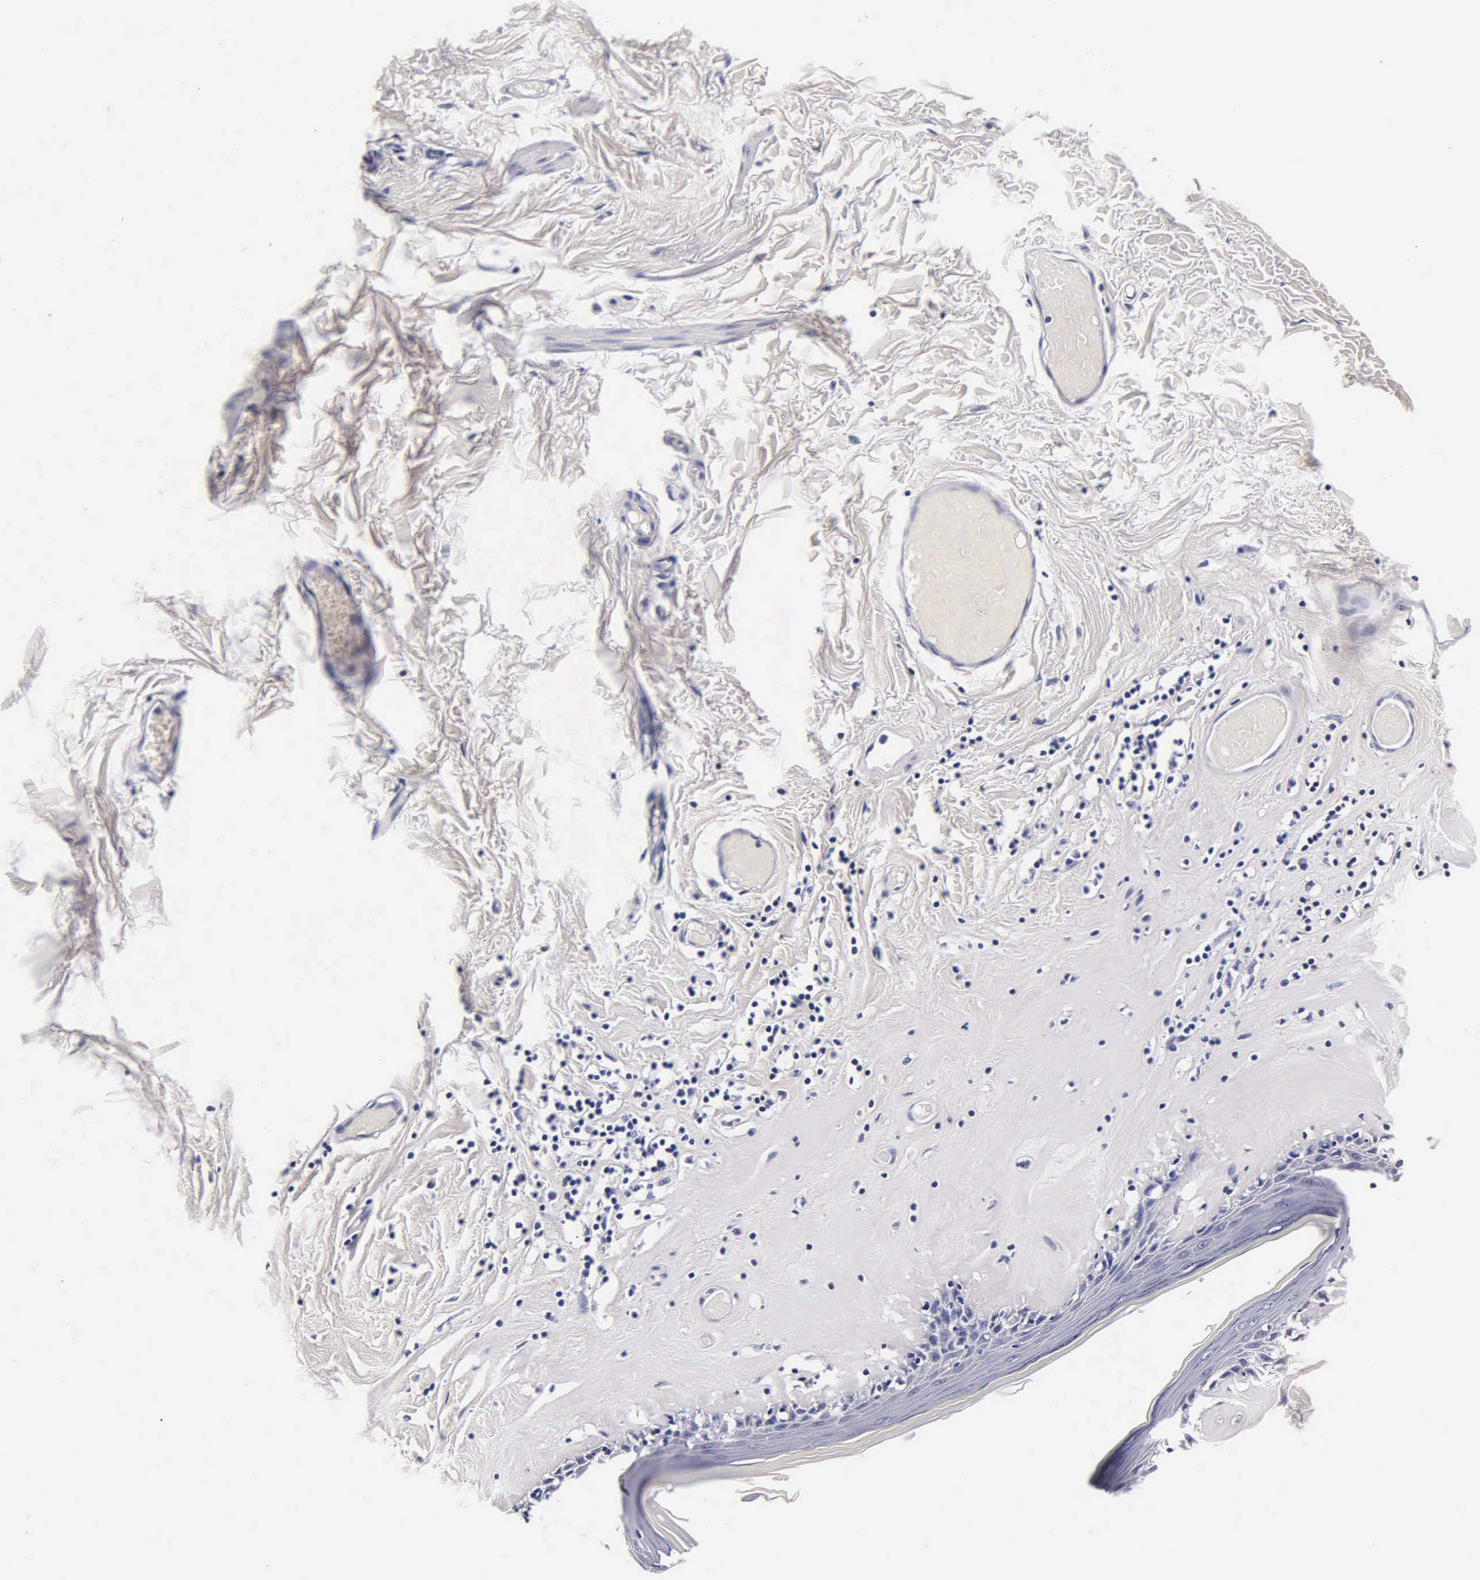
{"staining": {"intensity": "negative", "quantity": "none", "location": "none"}, "tissue": "skin", "cell_type": "Epidermal cells", "image_type": "normal", "snomed": [{"axis": "morphology", "description": "Normal tissue, NOS"}, {"axis": "topography", "description": "Vascular tissue"}, {"axis": "topography", "description": "Vulva"}, {"axis": "topography", "description": "Peripheral nerve tissue"}], "caption": "This histopathology image is of benign skin stained with IHC to label a protein in brown with the nuclei are counter-stained blue. There is no positivity in epidermal cells.", "gene": "INS", "patient": {"sex": "female", "age": 86}}